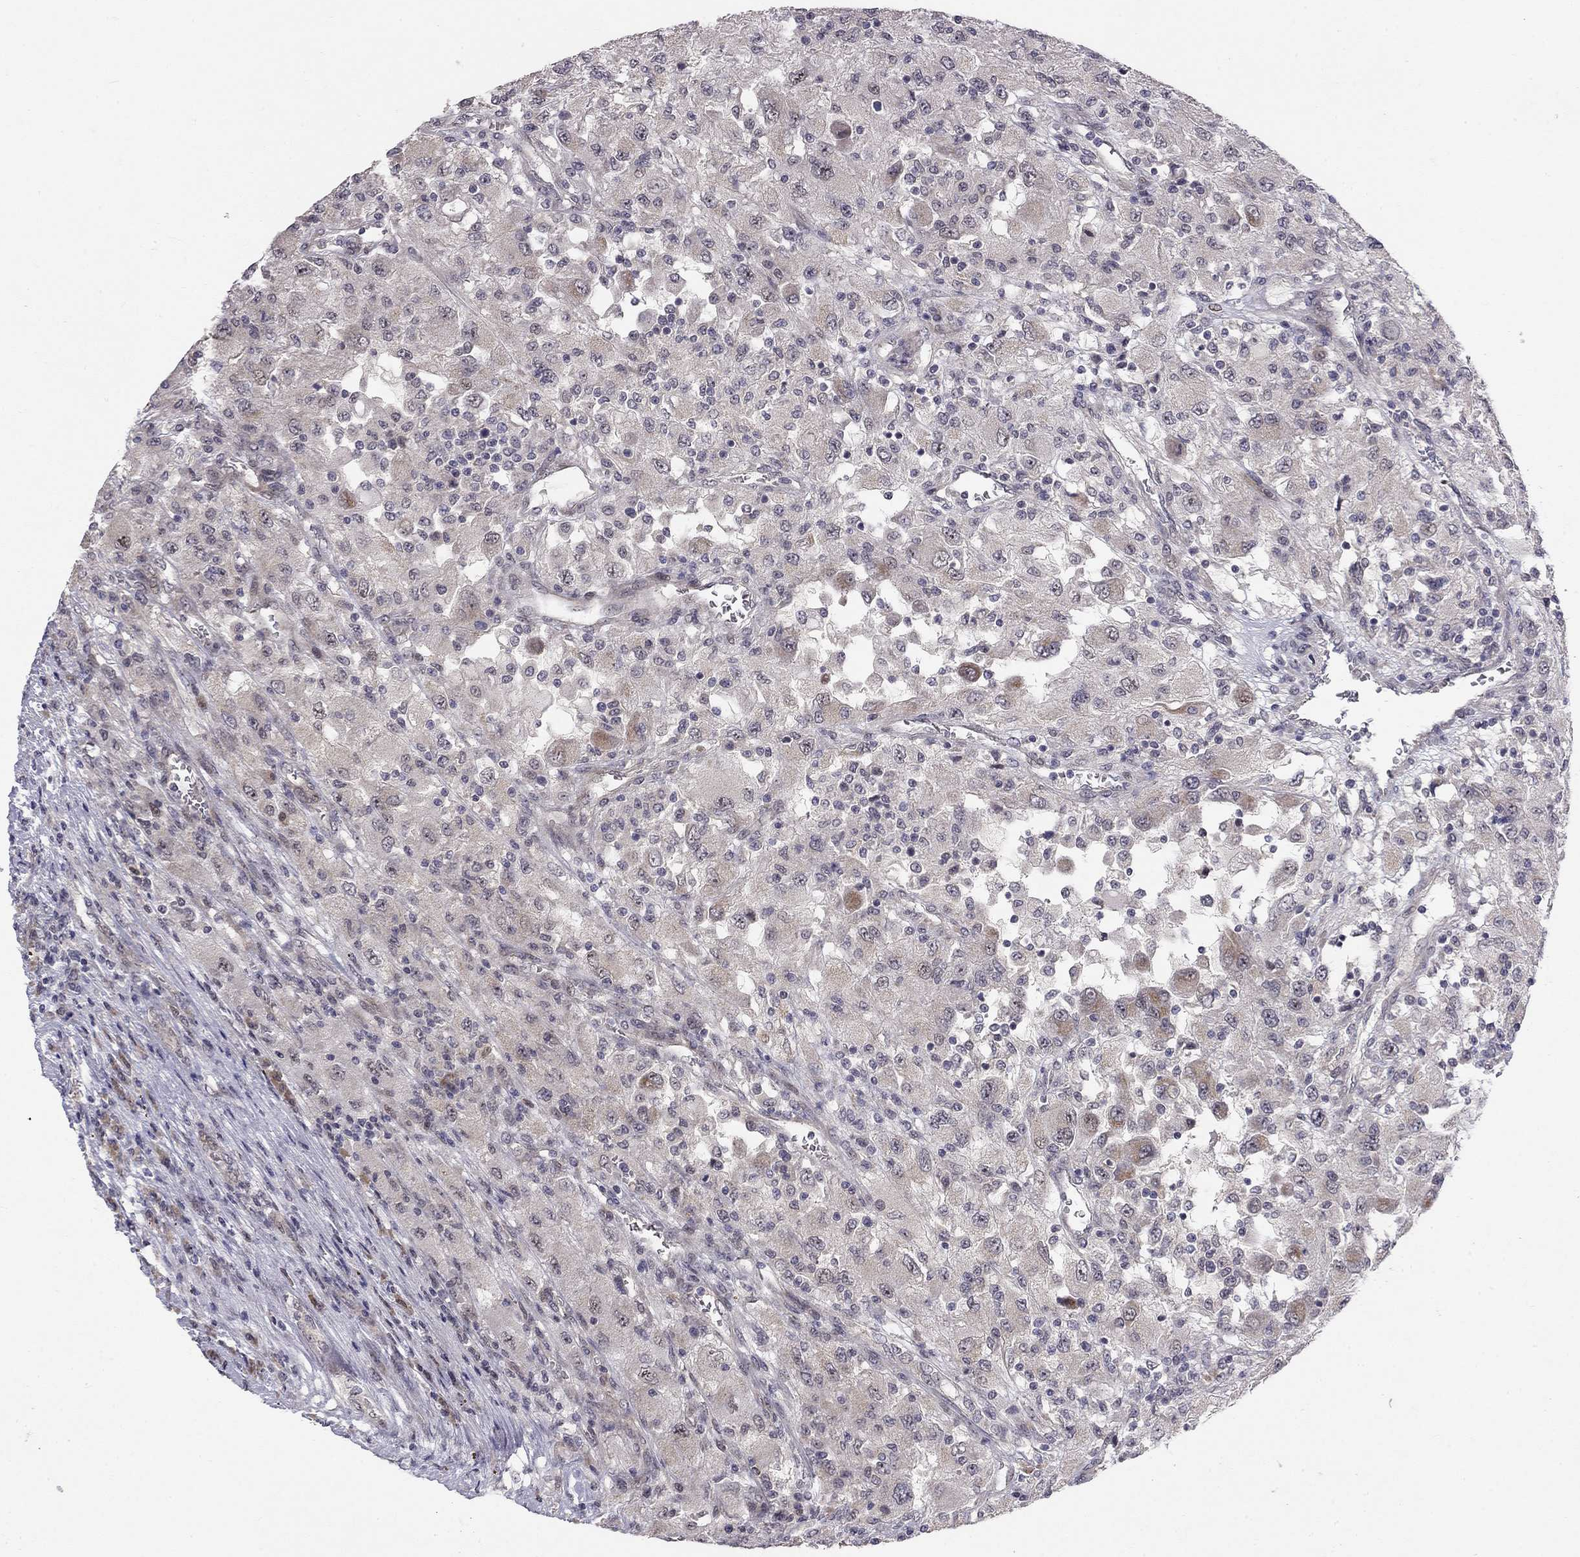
{"staining": {"intensity": "negative", "quantity": "none", "location": "none"}, "tissue": "renal cancer", "cell_type": "Tumor cells", "image_type": "cancer", "snomed": [{"axis": "morphology", "description": "Adenocarcinoma, NOS"}, {"axis": "topography", "description": "Kidney"}], "caption": "Tumor cells show no significant expression in adenocarcinoma (renal).", "gene": "STXBP6", "patient": {"sex": "female", "age": 67}}